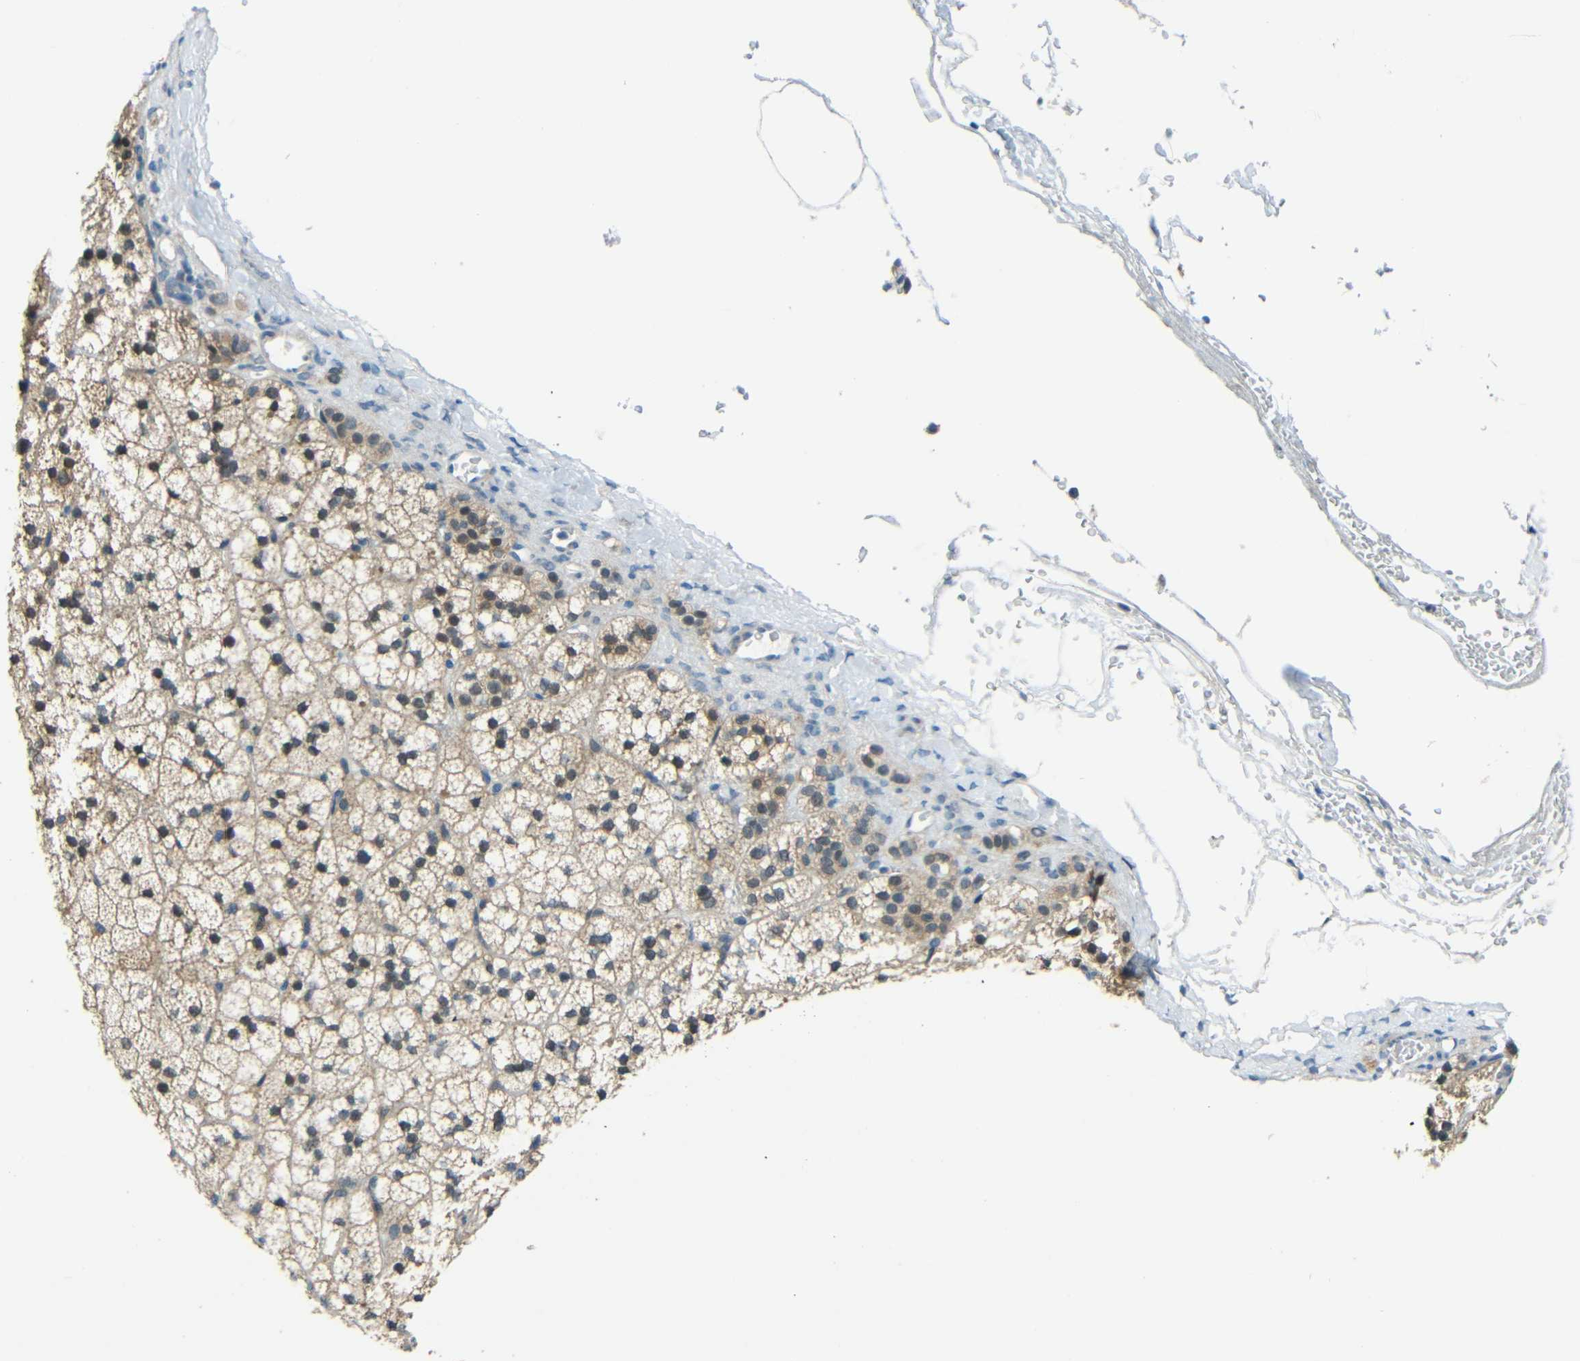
{"staining": {"intensity": "moderate", "quantity": ">75%", "location": "cytoplasmic/membranous"}, "tissue": "adrenal gland", "cell_type": "Glandular cells", "image_type": "normal", "snomed": [{"axis": "morphology", "description": "Normal tissue, NOS"}, {"axis": "topography", "description": "Adrenal gland"}], "caption": "Glandular cells reveal moderate cytoplasmic/membranous expression in about >75% of cells in benign adrenal gland.", "gene": "ANKRD22", "patient": {"sex": "male", "age": 35}}